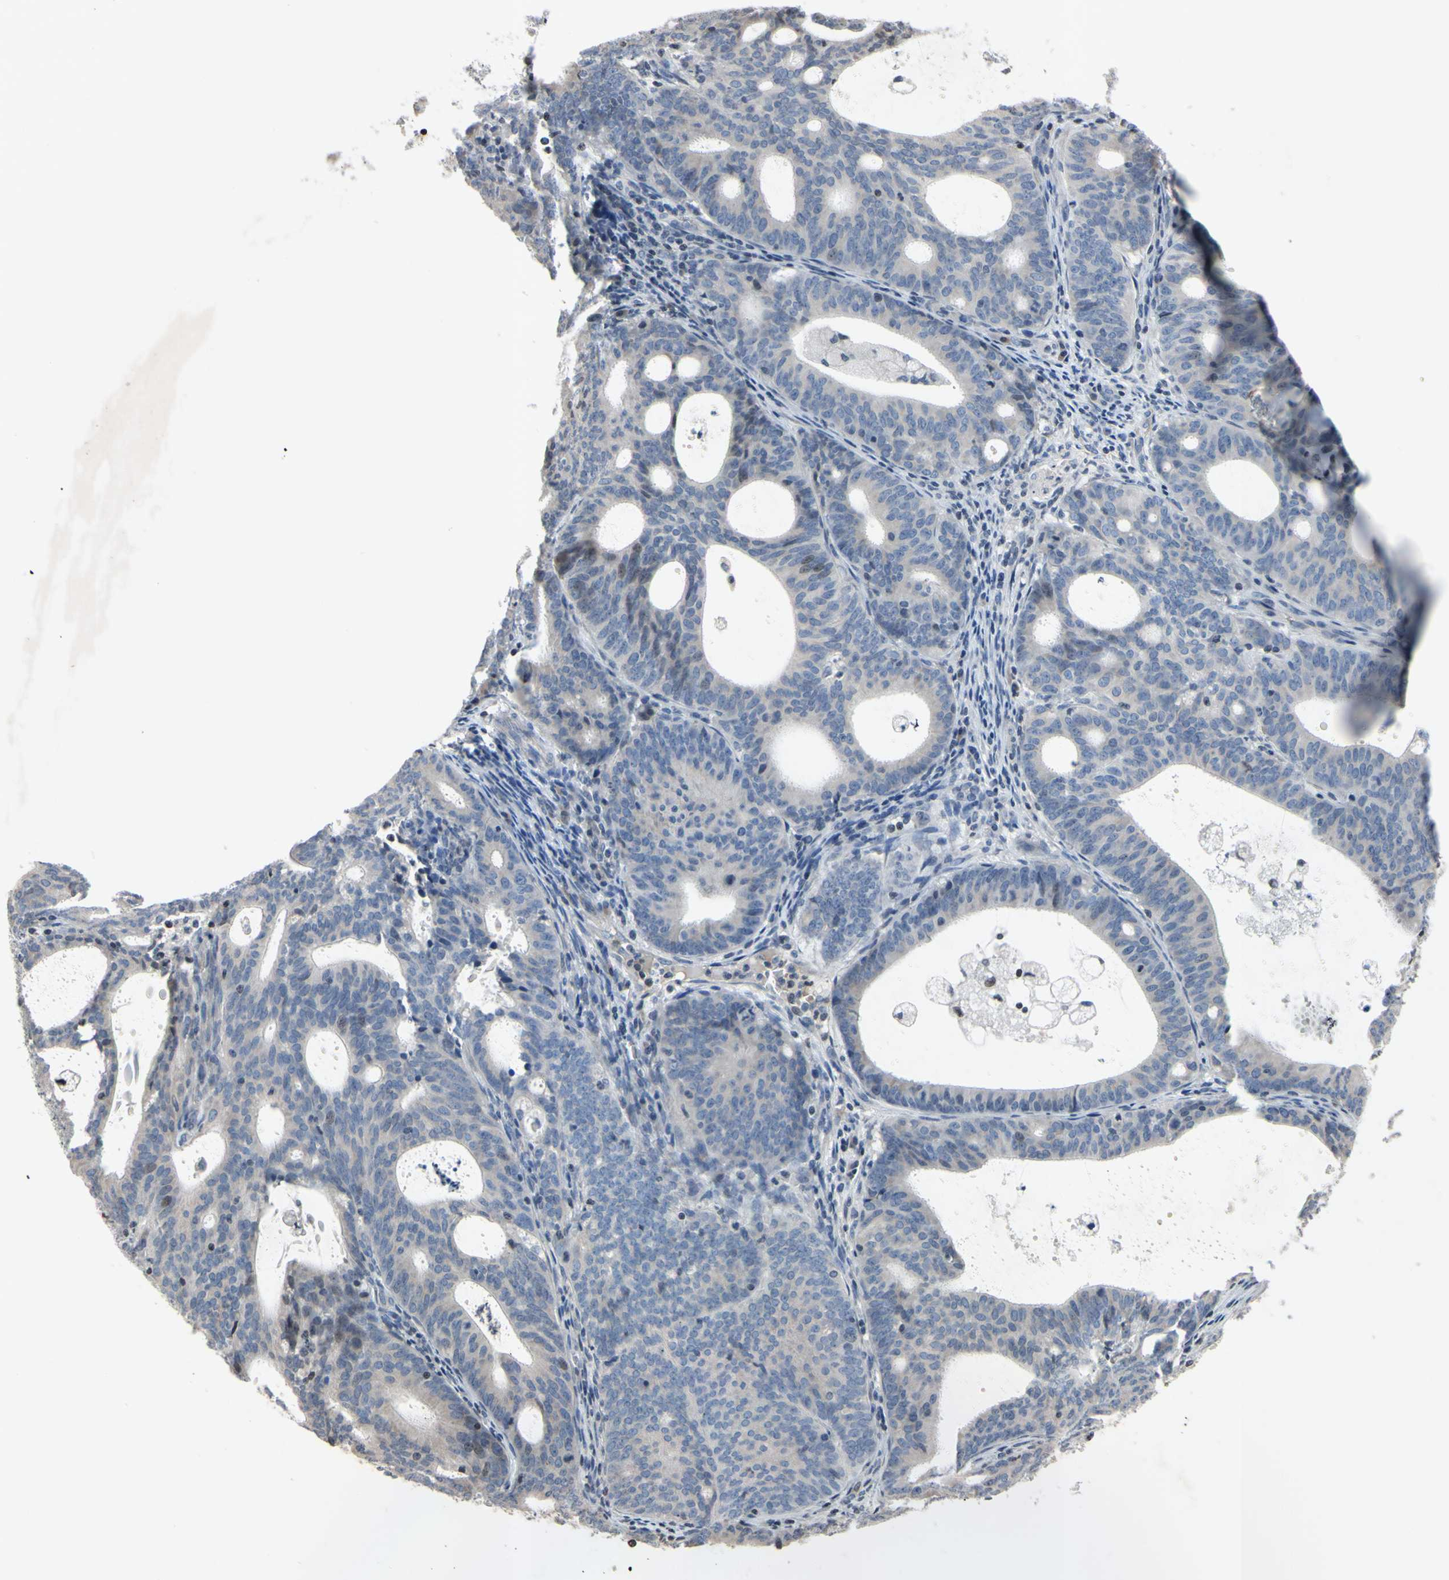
{"staining": {"intensity": "negative", "quantity": "none", "location": "none"}, "tissue": "endometrial cancer", "cell_type": "Tumor cells", "image_type": "cancer", "snomed": [{"axis": "morphology", "description": "Adenocarcinoma, NOS"}, {"axis": "topography", "description": "Uterus"}], "caption": "IHC of endometrial cancer demonstrates no staining in tumor cells.", "gene": "ARG1", "patient": {"sex": "female", "age": 83}}